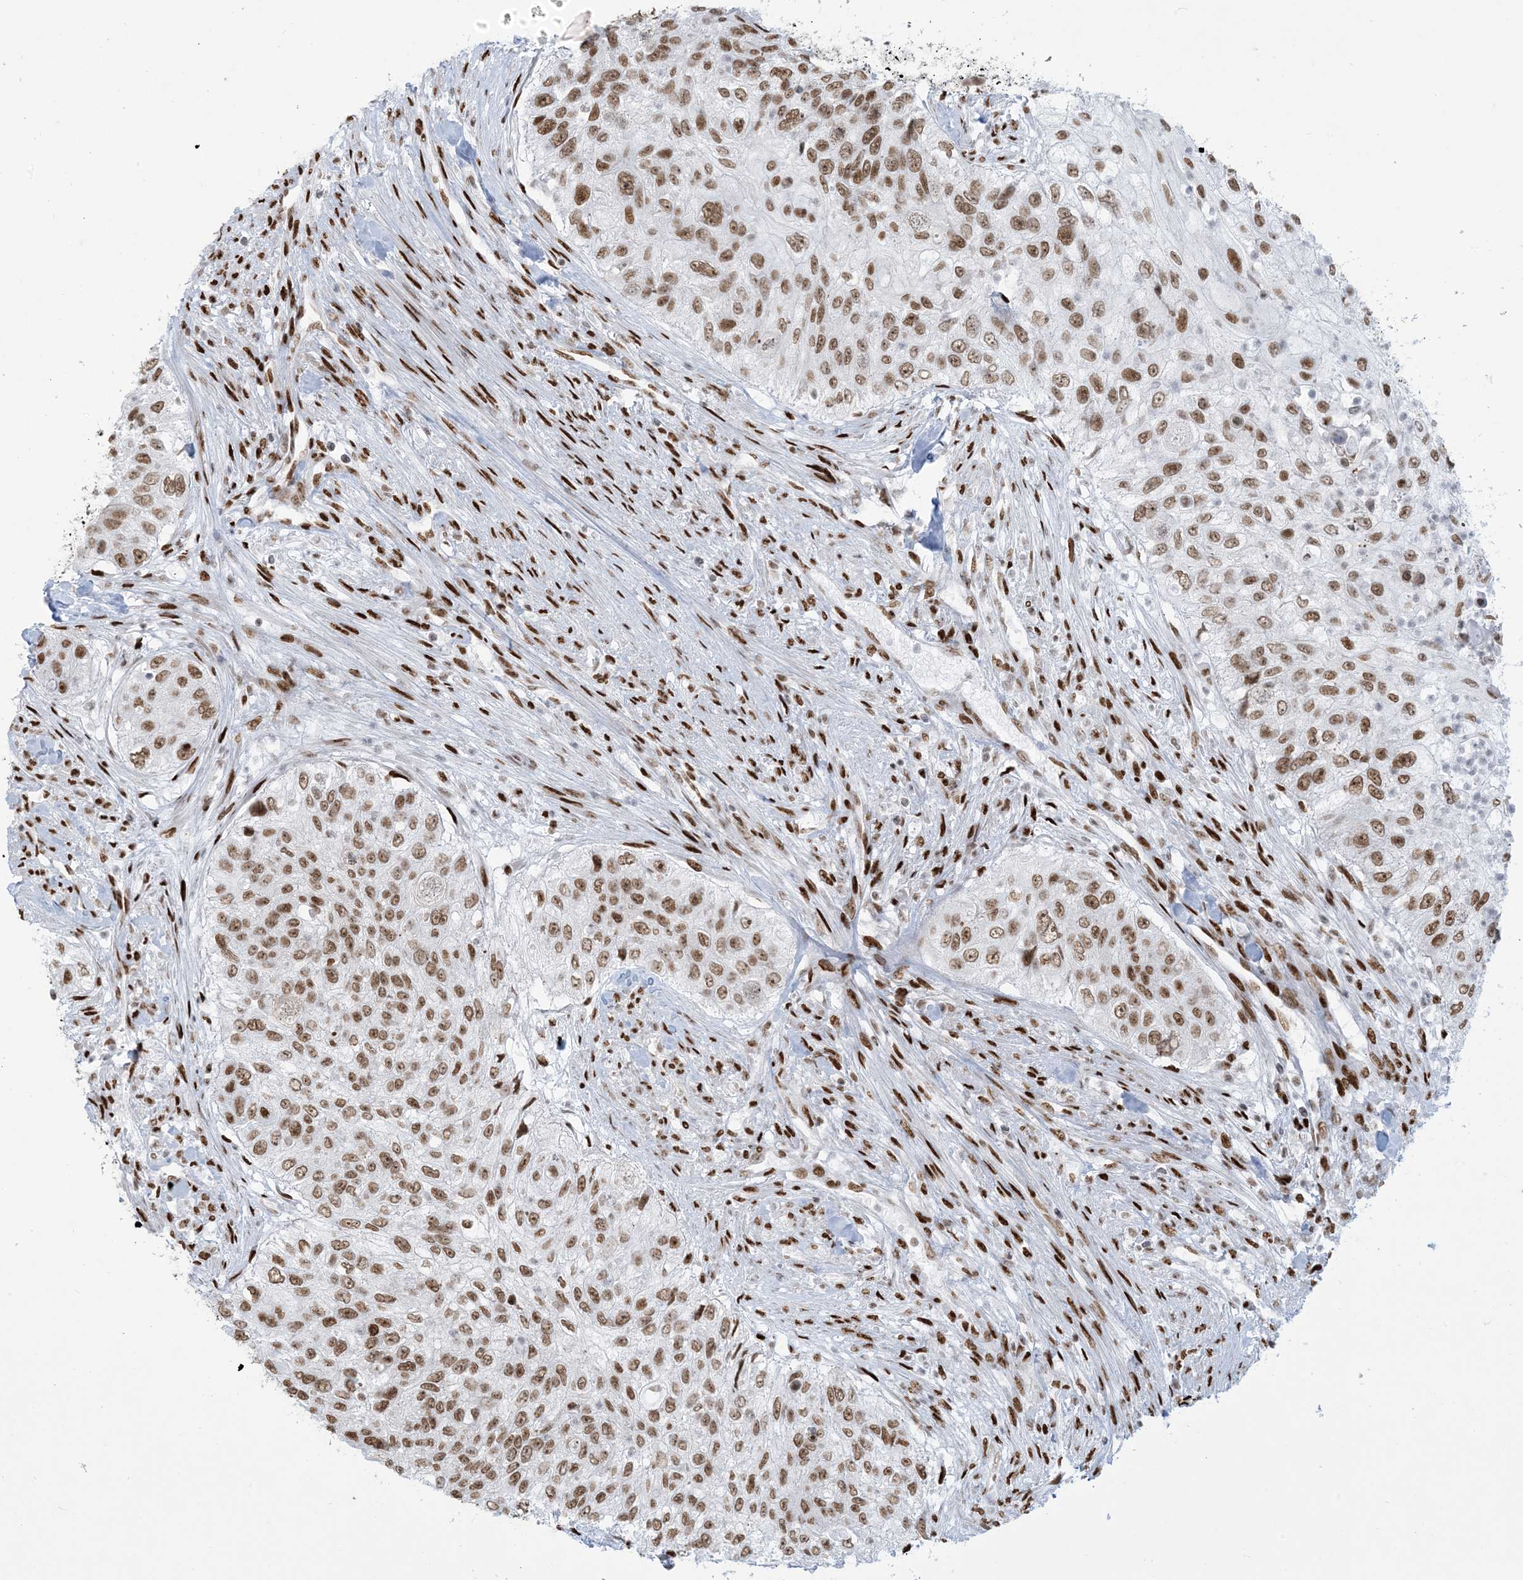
{"staining": {"intensity": "moderate", "quantity": ">75%", "location": "nuclear"}, "tissue": "urothelial cancer", "cell_type": "Tumor cells", "image_type": "cancer", "snomed": [{"axis": "morphology", "description": "Urothelial carcinoma, High grade"}, {"axis": "topography", "description": "Urinary bladder"}], "caption": "Immunohistochemical staining of human urothelial carcinoma (high-grade) shows medium levels of moderate nuclear staining in approximately >75% of tumor cells.", "gene": "STAG1", "patient": {"sex": "female", "age": 60}}